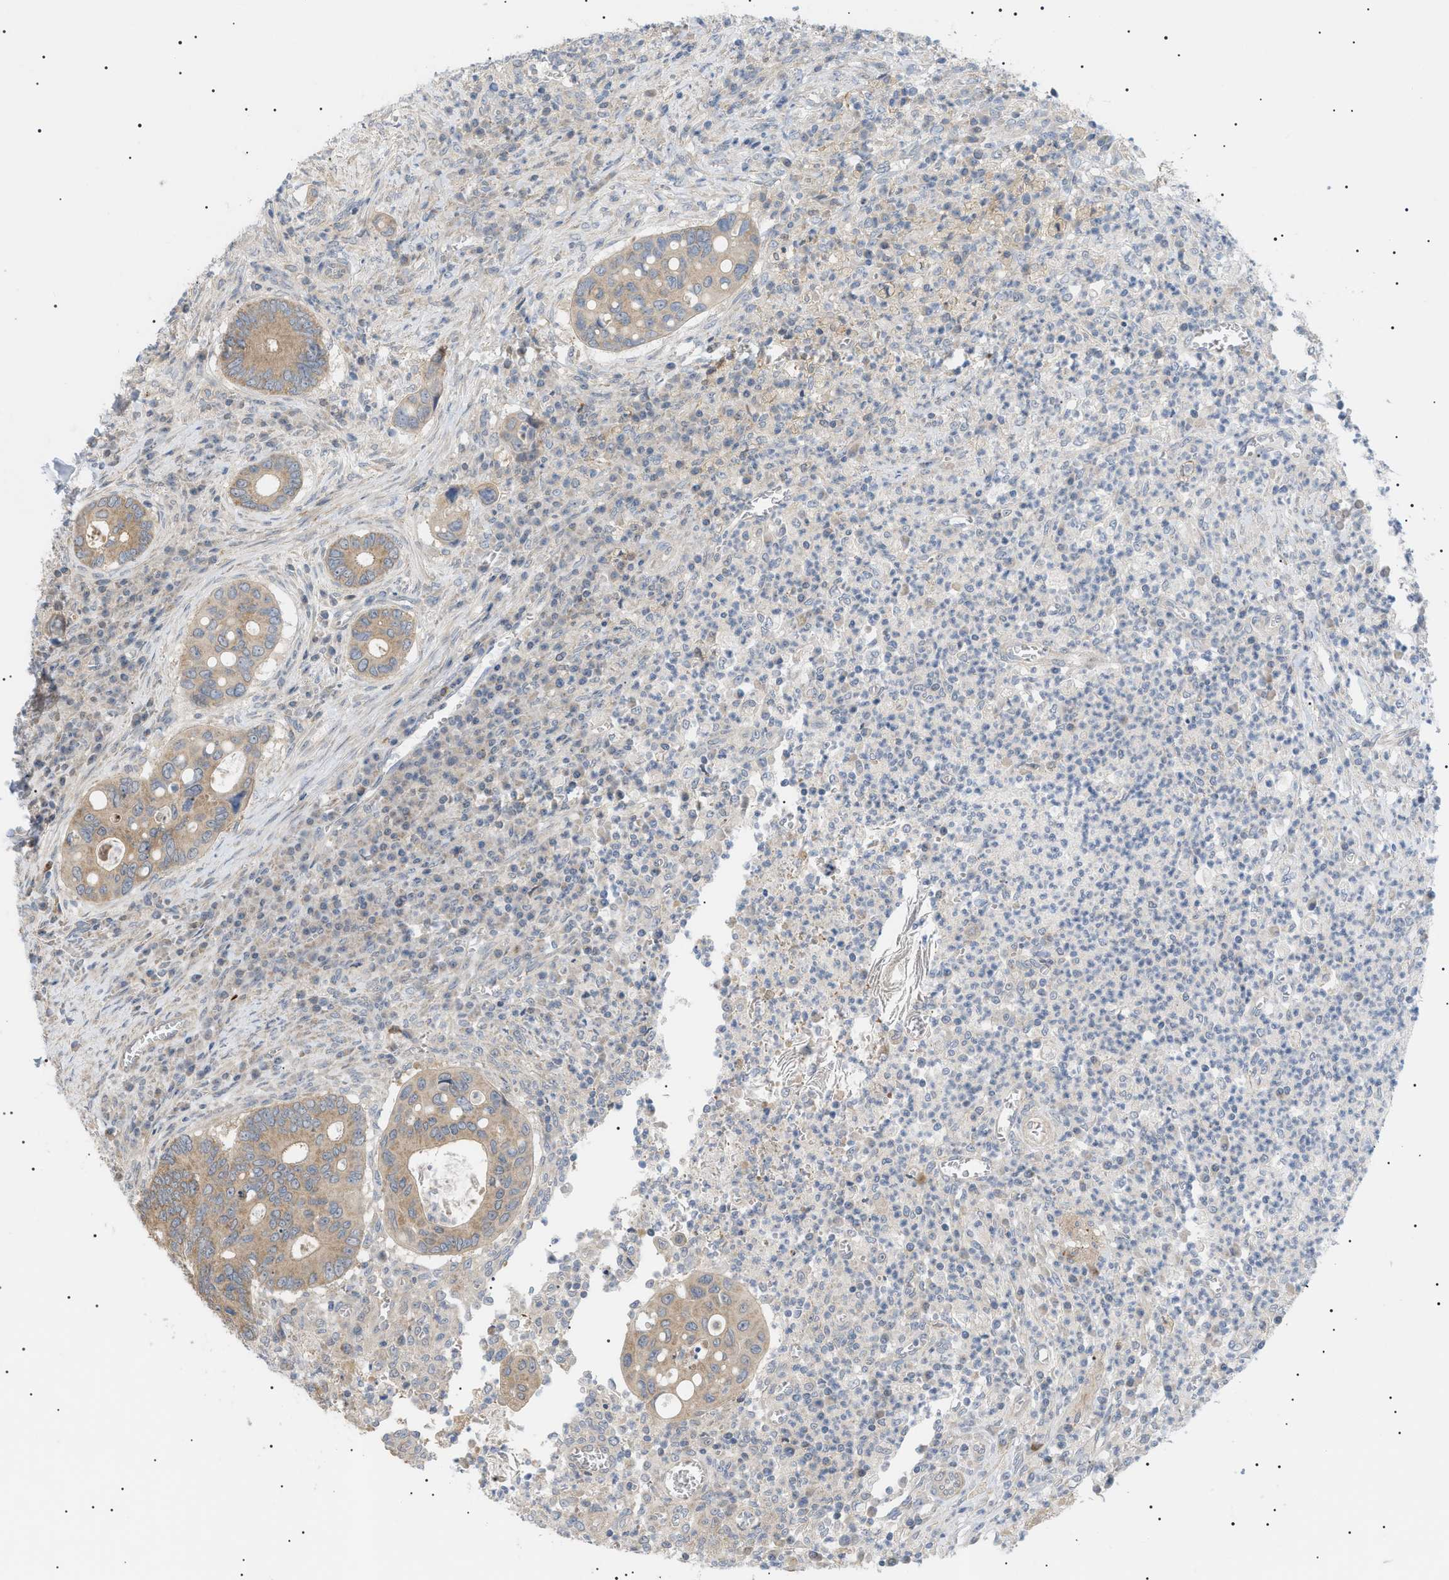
{"staining": {"intensity": "moderate", "quantity": ">75%", "location": "cytoplasmic/membranous"}, "tissue": "colorectal cancer", "cell_type": "Tumor cells", "image_type": "cancer", "snomed": [{"axis": "morphology", "description": "Inflammation, NOS"}, {"axis": "morphology", "description": "Adenocarcinoma, NOS"}, {"axis": "topography", "description": "Colon"}], "caption": "Brown immunohistochemical staining in colorectal cancer exhibits moderate cytoplasmic/membranous staining in approximately >75% of tumor cells.", "gene": "IRS2", "patient": {"sex": "male", "age": 72}}